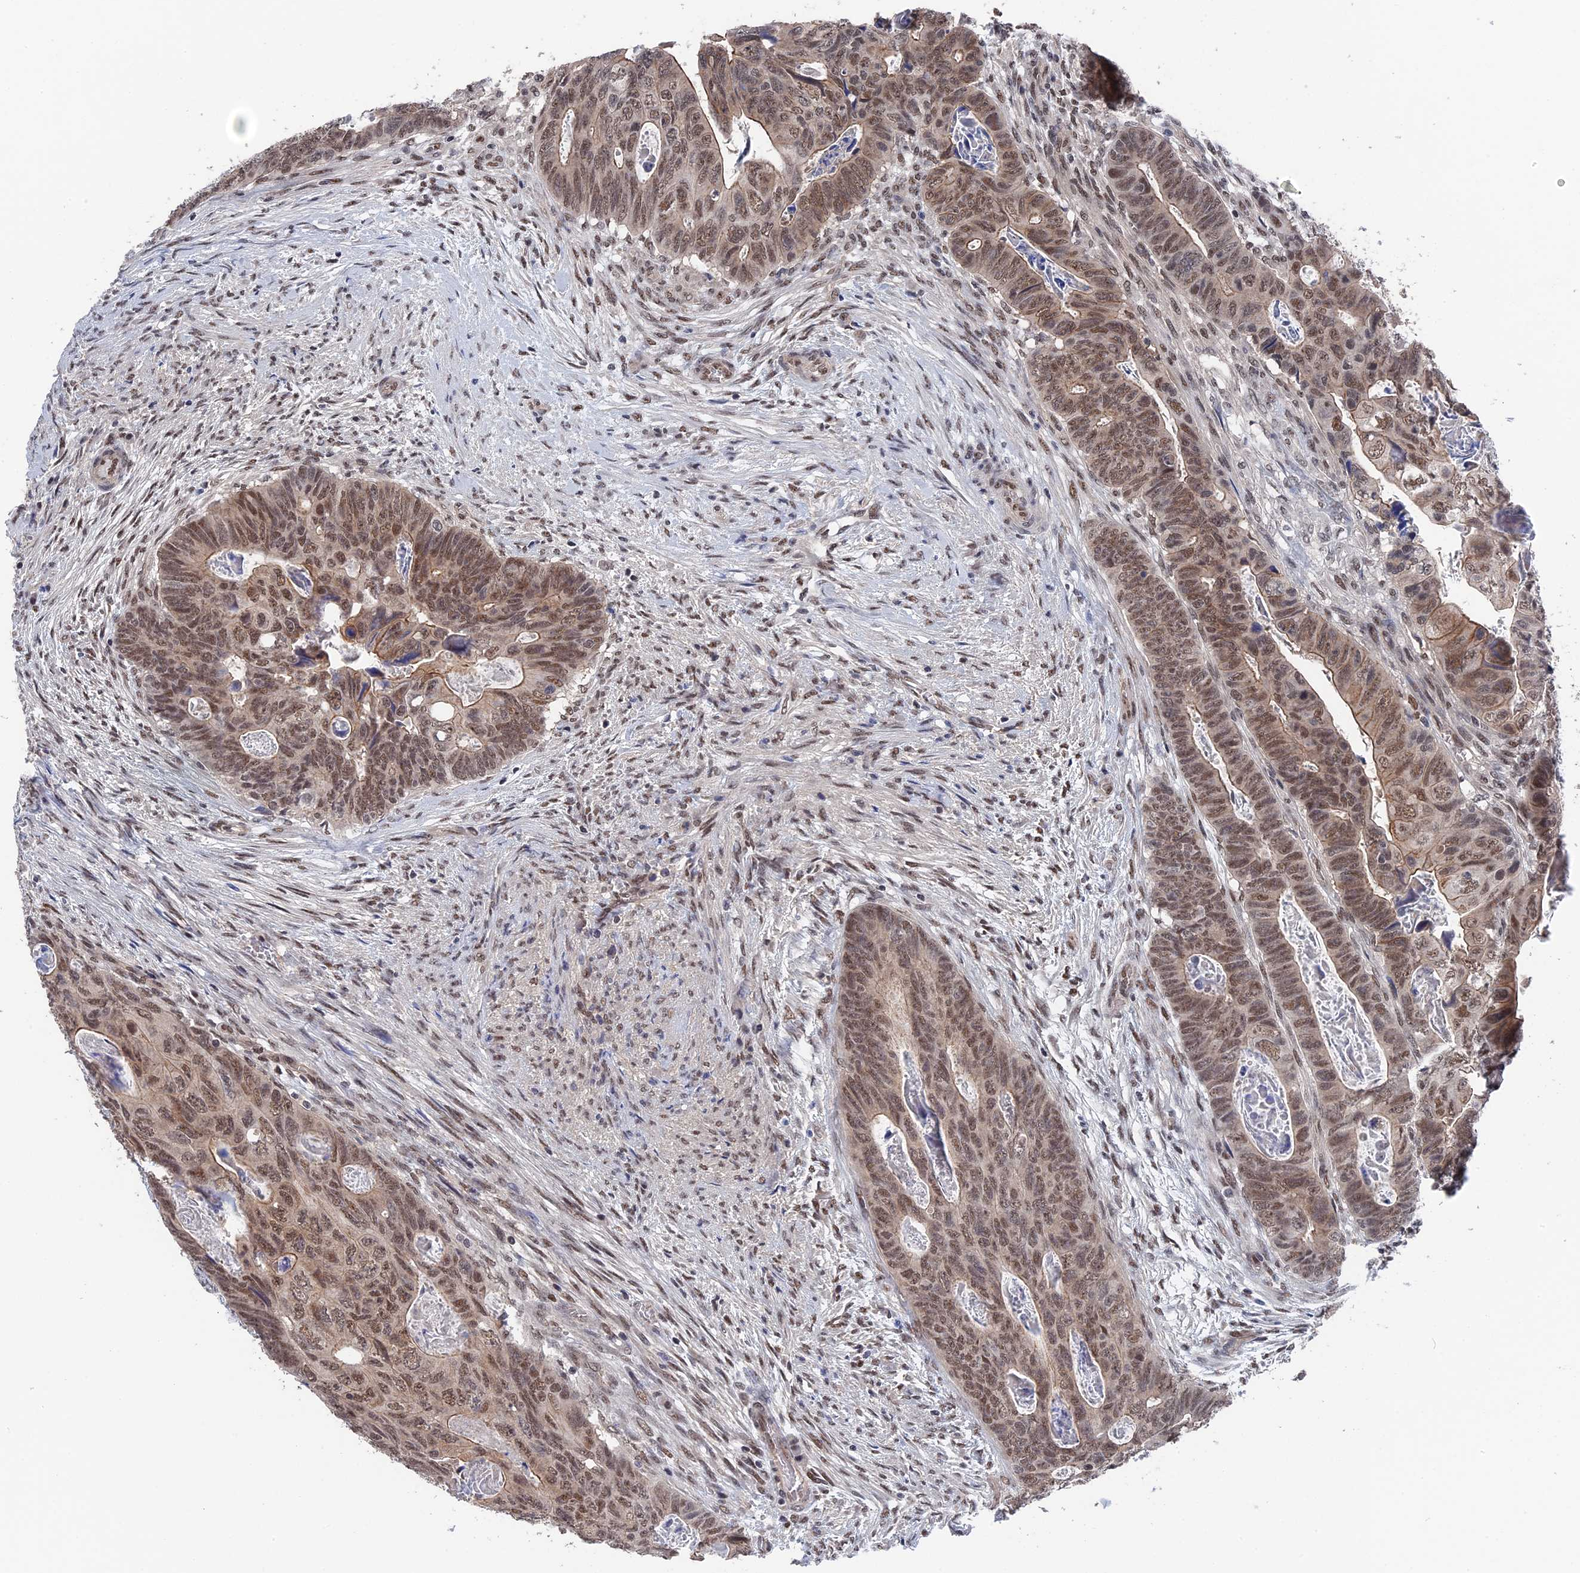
{"staining": {"intensity": "moderate", "quantity": ">75%", "location": "cytoplasmic/membranous,nuclear"}, "tissue": "colorectal cancer", "cell_type": "Tumor cells", "image_type": "cancer", "snomed": [{"axis": "morphology", "description": "Adenocarcinoma, NOS"}, {"axis": "topography", "description": "Rectum"}], "caption": "Immunohistochemical staining of human colorectal adenocarcinoma displays medium levels of moderate cytoplasmic/membranous and nuclear protein positivity in about >75% of tumor cells. (DAB IHC, brown staining for protein, blue staining for nuclei).", "gene": "TSSC4", "patient": {"sex": "female", "age": 78}}